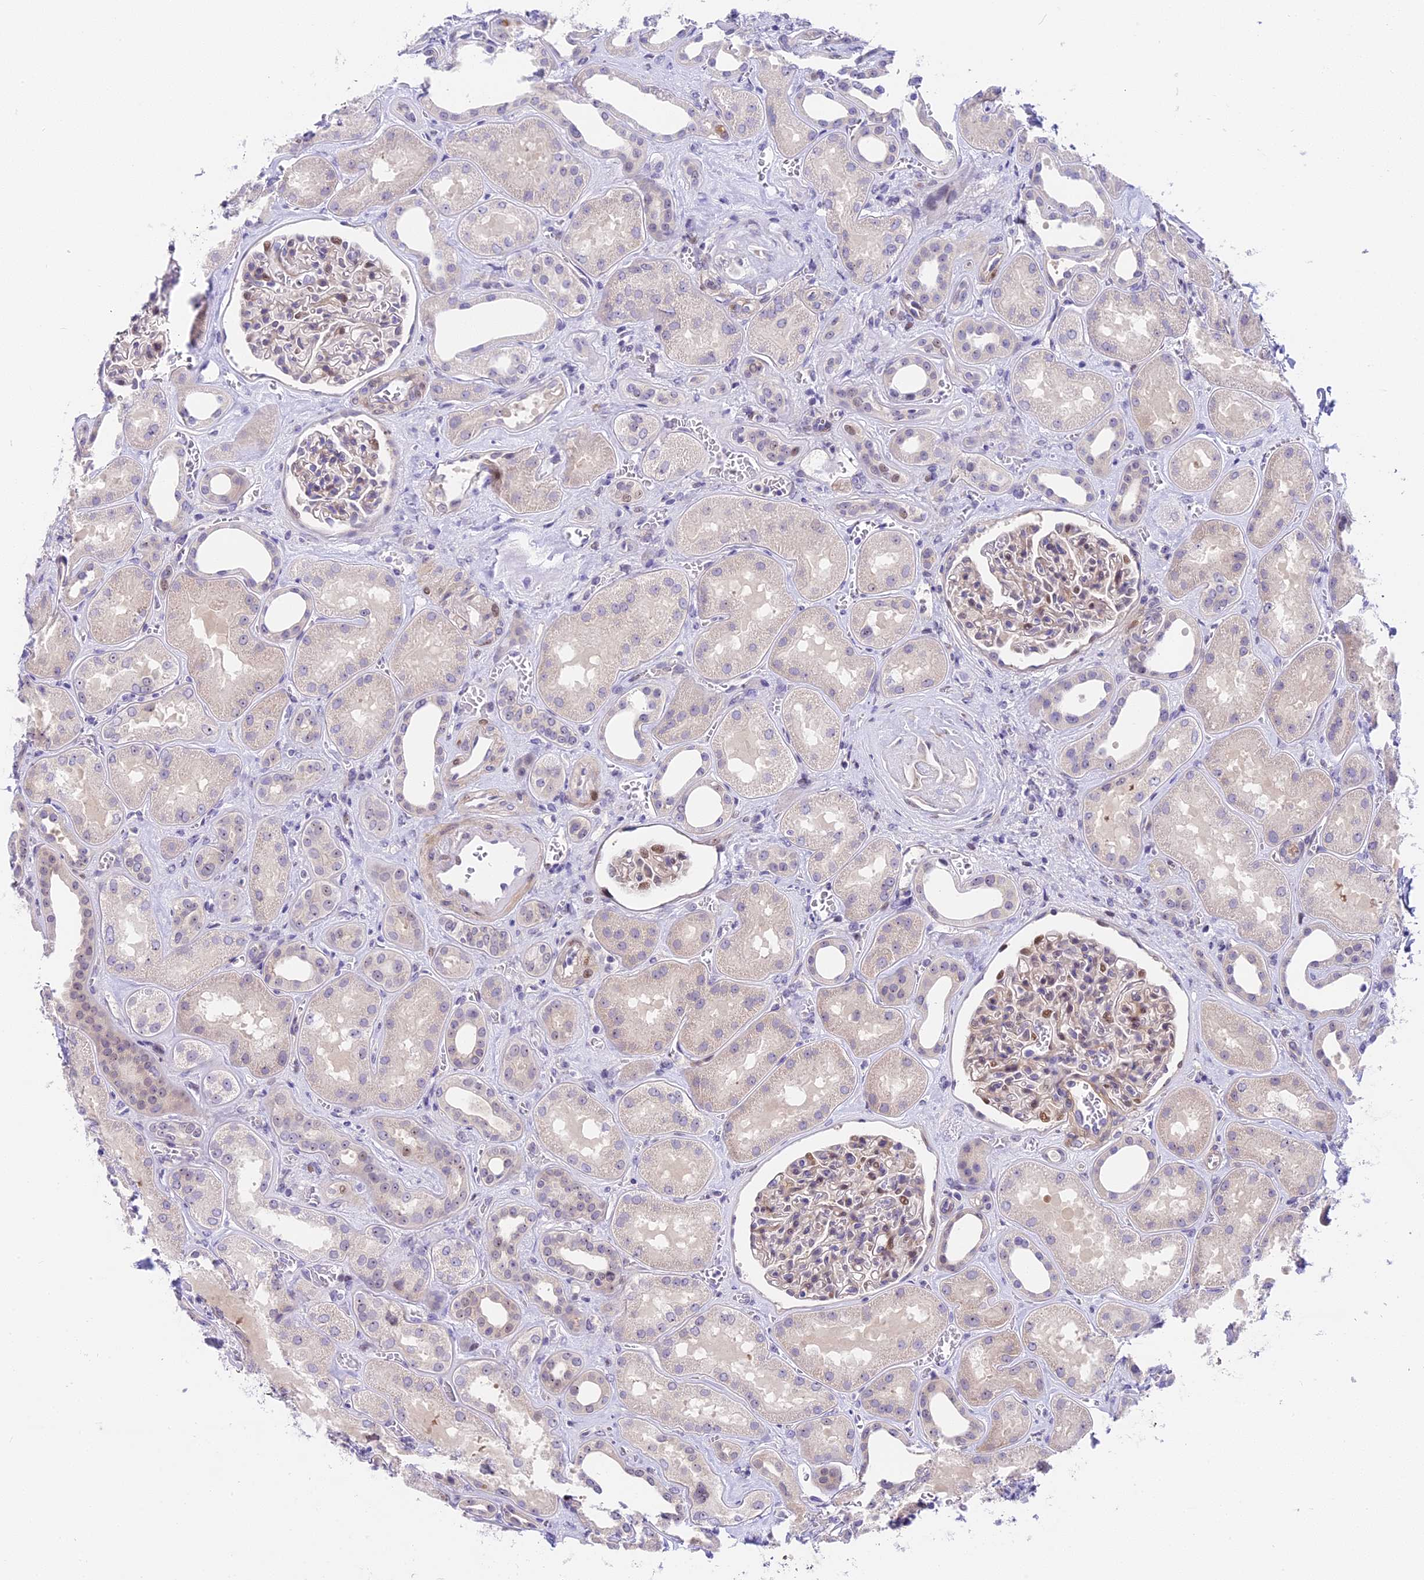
{"staining": {"intensity": "moderate", "quantity": "<25%", "location": "nuclear"}, "tissue": "kidney", "cell_type": "Cells in glomeruli", "image_type": "normal", "snomed": [{"axis": "morphology", "description": "Normal tissue, NOS"}, {"axis": "morphology", "description": "Adenocarcinoma, NOS"}, {"axis": "topography", "description": "Kidney"}], "caption": "An immunohistochemistry (IHC) image of benign tissue is shown. Protein staining in brown highlights moderate nuclear positivity in kidney within cells in glomeruli. (Stains: DAB (3,3'-diaminobenzidine) in brown, nuclei in blue, Microscopy: brightfield microscopy at high magnification).", "gene": "MIDN", "patient": {"sex": "female", "age": 68}}